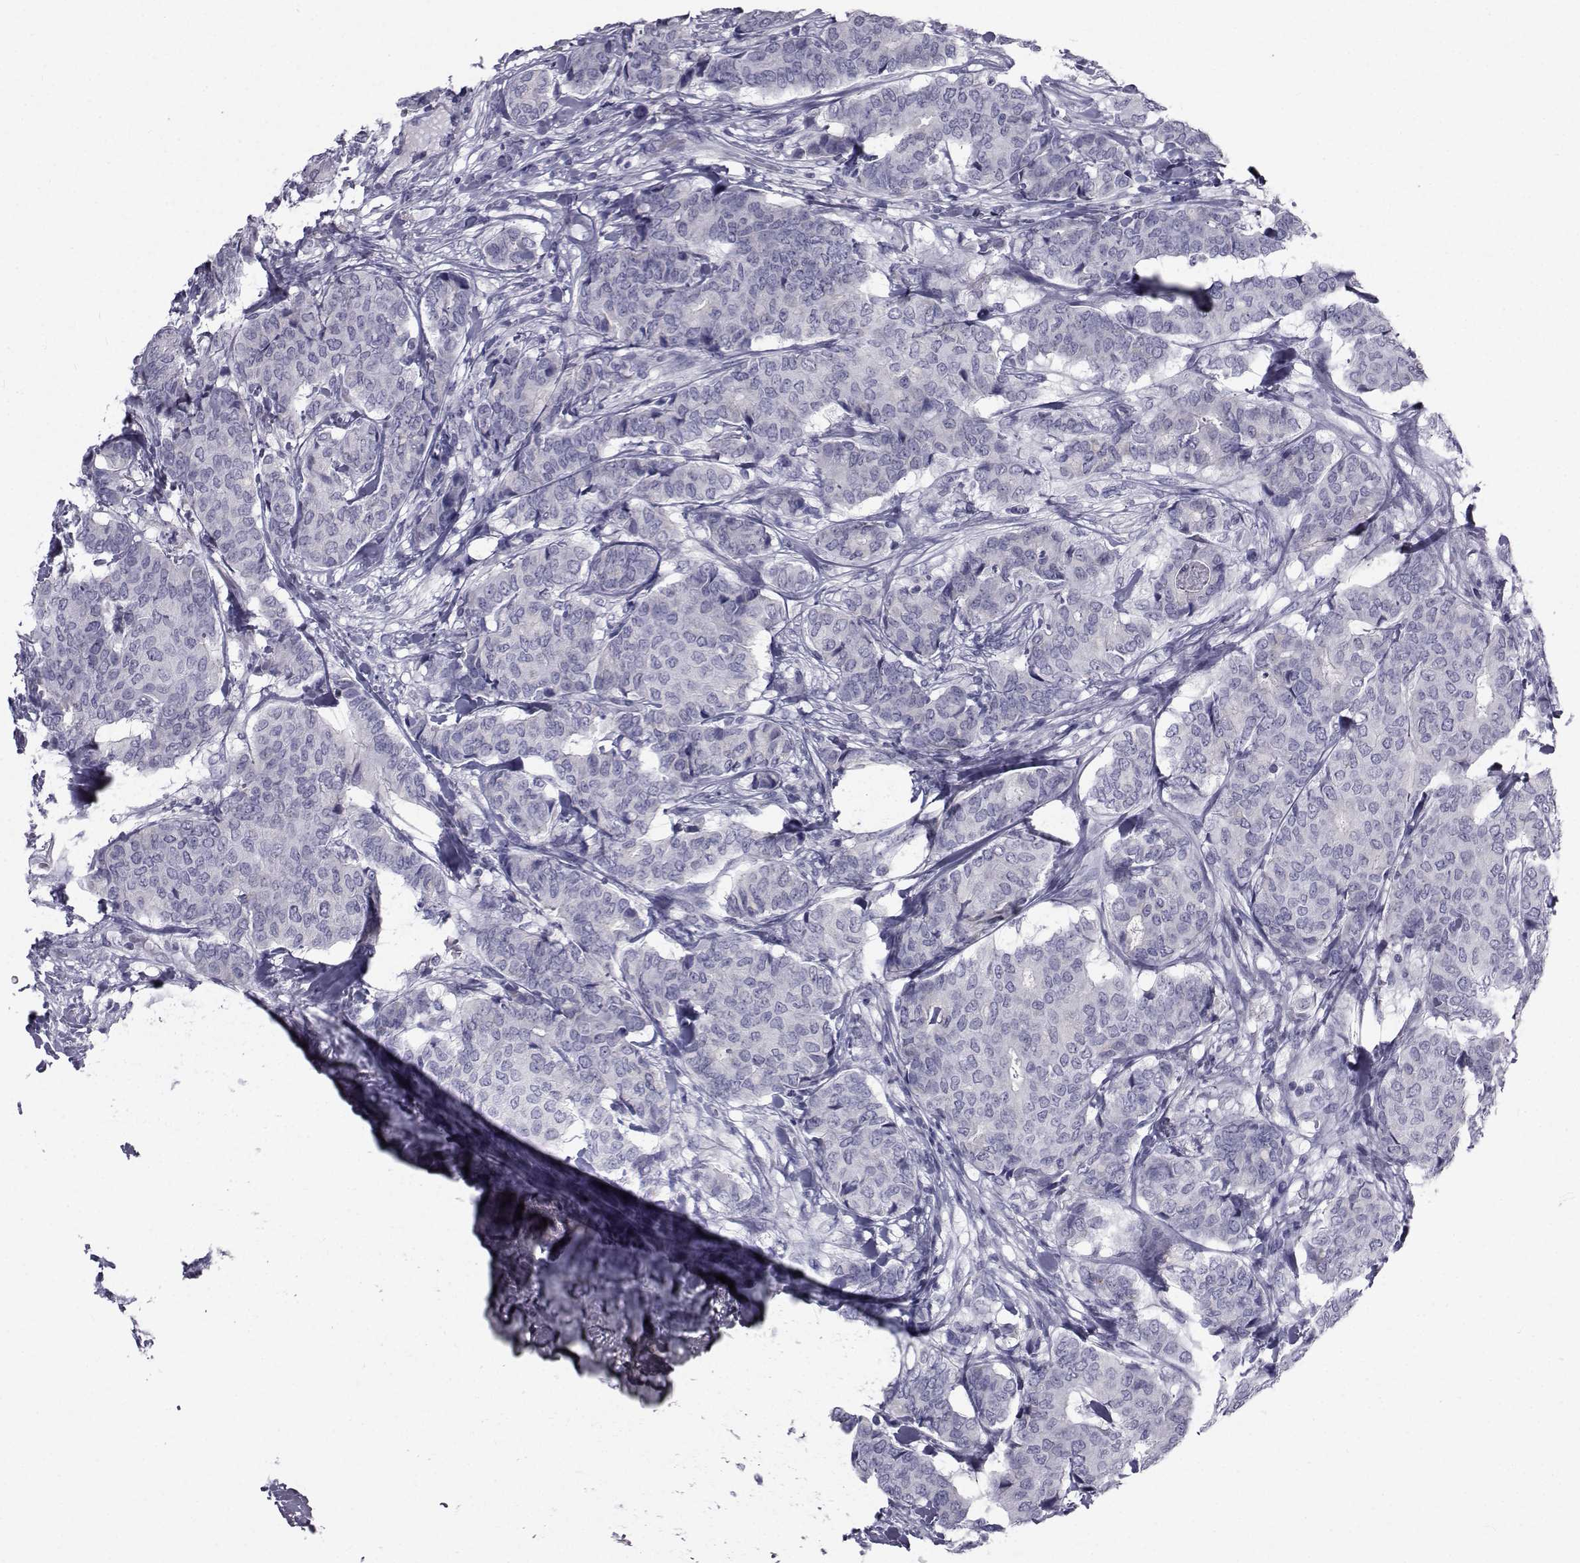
{"staining": {"intensity": "negative", "quantity": "none", "location": "none"}, "tissue": "breast cancer", "cell_type": "Tumor cells", "image_type": "cancer", "snomed": [{"axis": "morphology", "description": "Duct carcinoma"}, {"axis": "topography", "description": "Breast"}], "caption": "This is a histopathology image of IHC staining of breast intraductal carcinoma, which shows no staining in tumor cells.", "gene": "FDXR", "patient": {"sex": "female", "age": 75}}